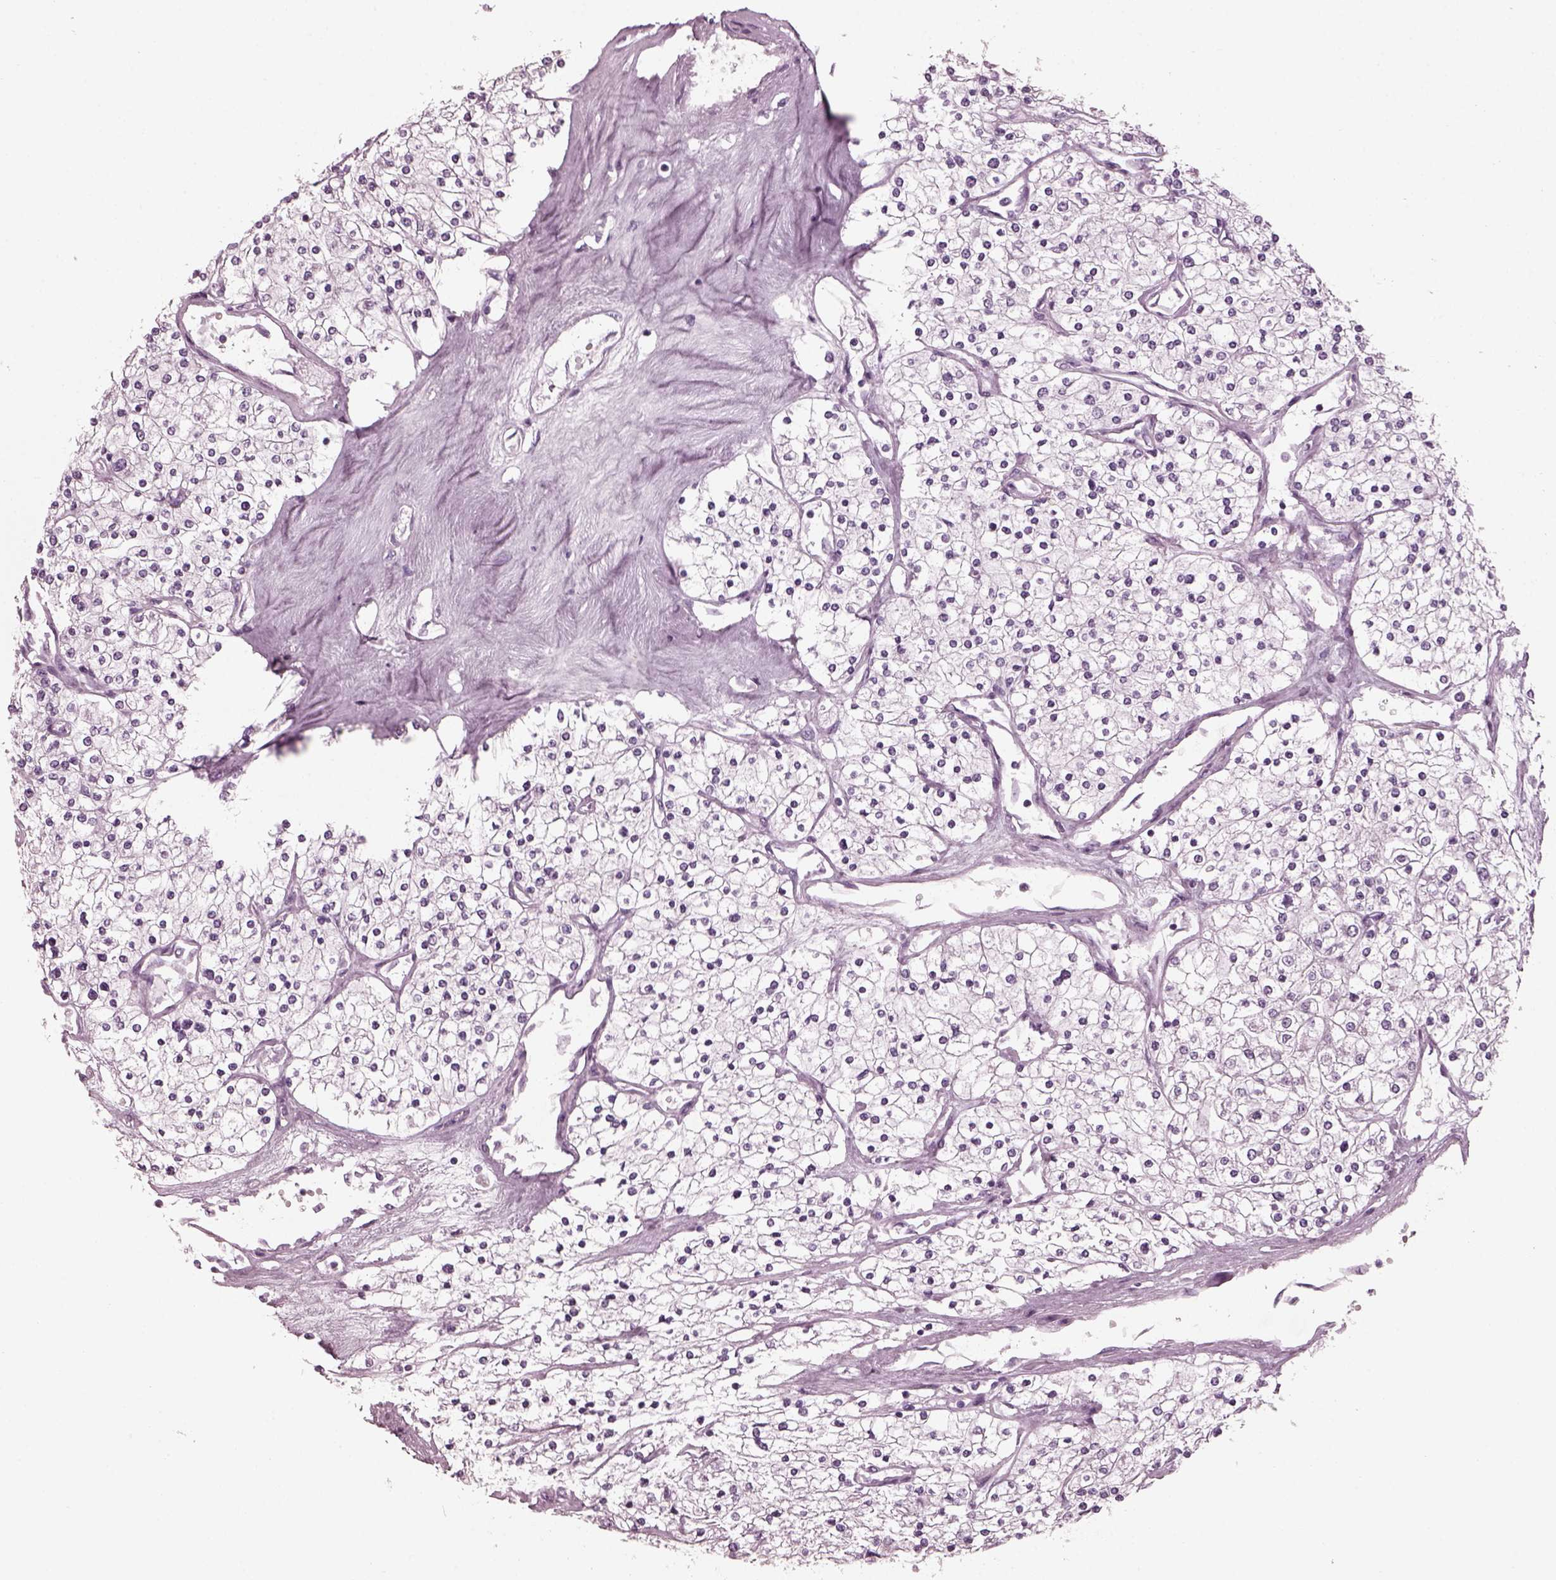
{"staining": {"intensity": "negative", "quantity": "none", "location": "none"}, "tissue": "renal cancer", "cell_type": "Tumor cells", "image_type": "cancer", "snomed": [{"axis": "morphology", "description": "Adenocarcinoma, NOS"}, {"axis": "topography", "description": "Kidney"}], "caption": "Immunohistochemical staining of human adenocarcinoma (renal) shows no significant staining in tumor cells.", "gene": "RCVRN", "patient": {"sex": "male", "age": 80}}